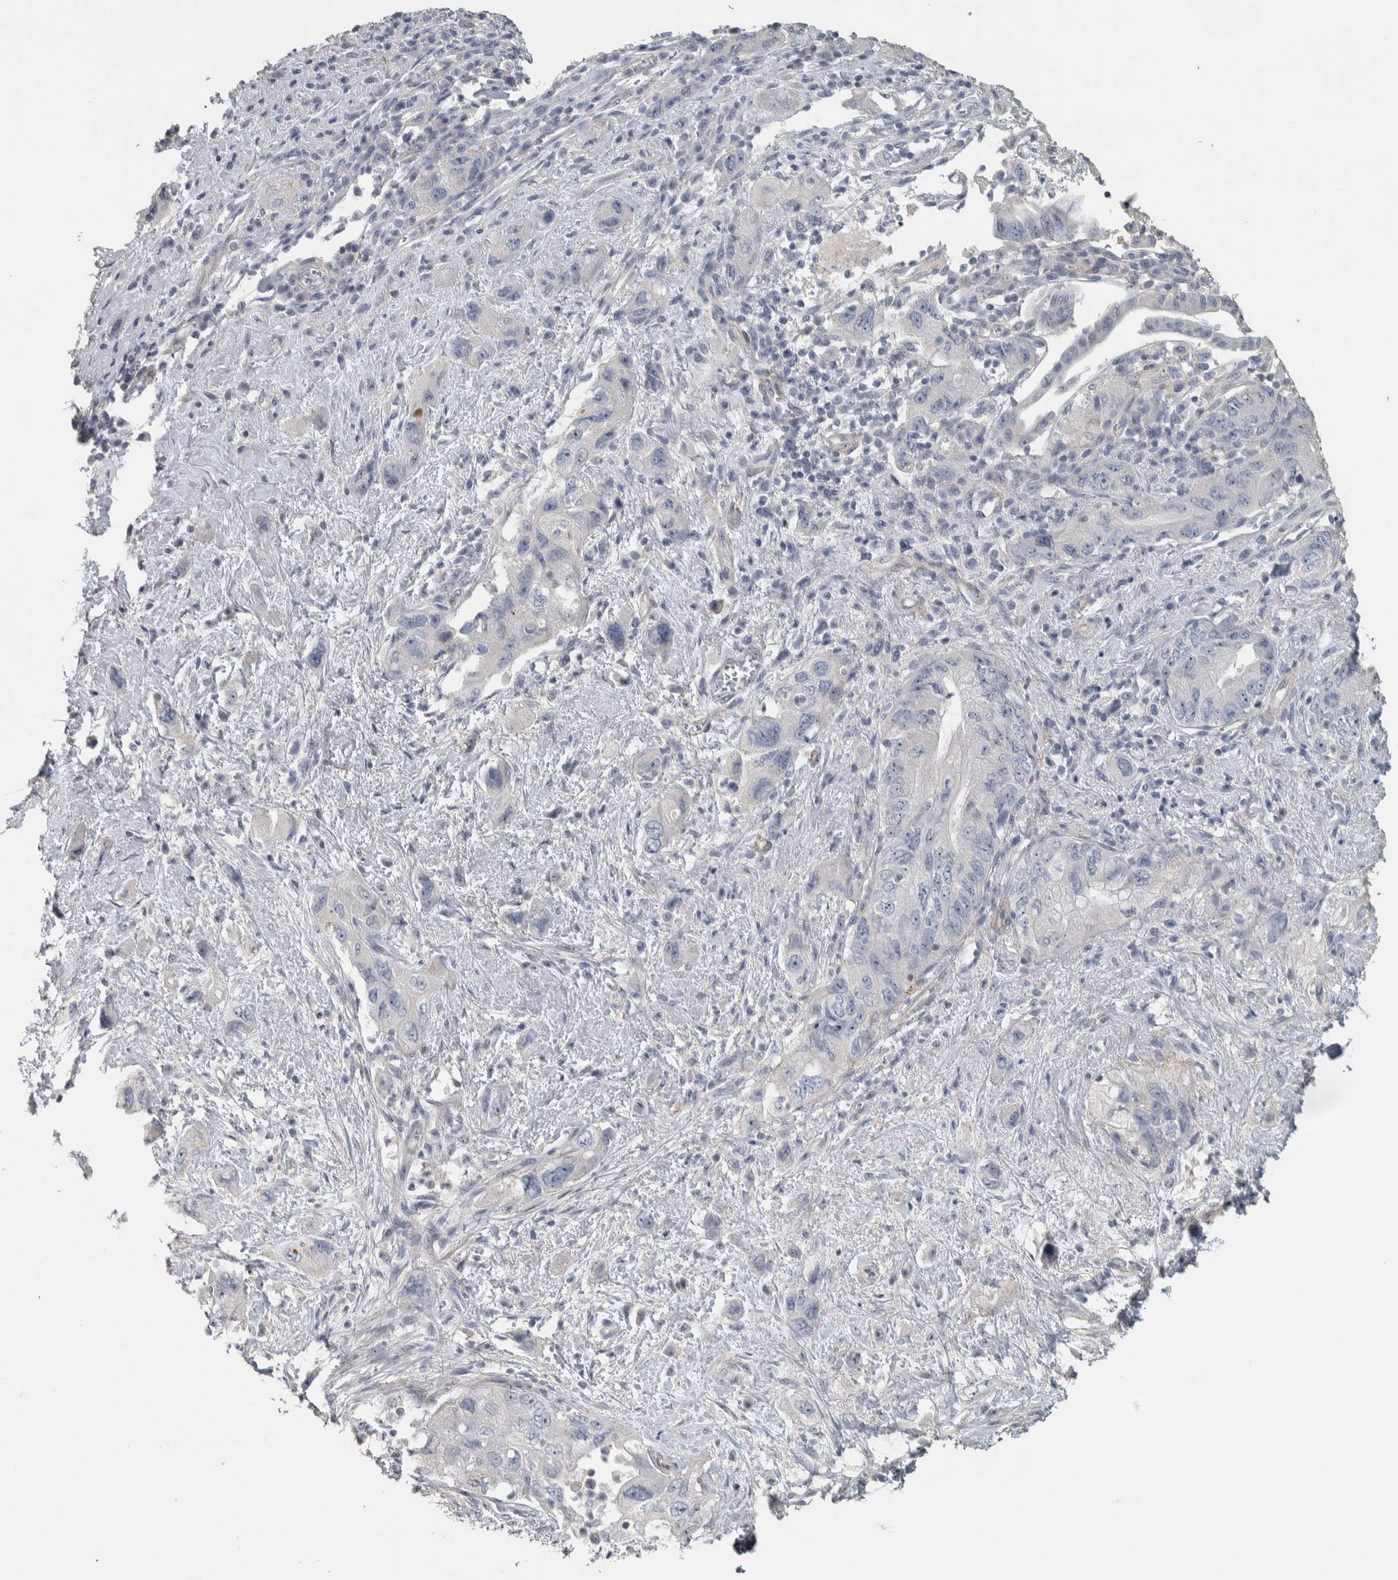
{"staining": {"intensity": "negative", "quantity": "none", "location": "none"}, "tissue": "pancreatic cancer", "cell_type": "Tumor cells", "image_type": "cancer", "snomed": [{"axis": "morphology", "description": "Adenocarcinoma, NOS"}, {"axis": "topography", "description": "Pancreas"}], "caption": "Pancreatic cancer stained for a protein using IHC exhibits no staining tumor cells.", "gene": "DCAF10", "patient": {"sex": "female", "age": 73}}